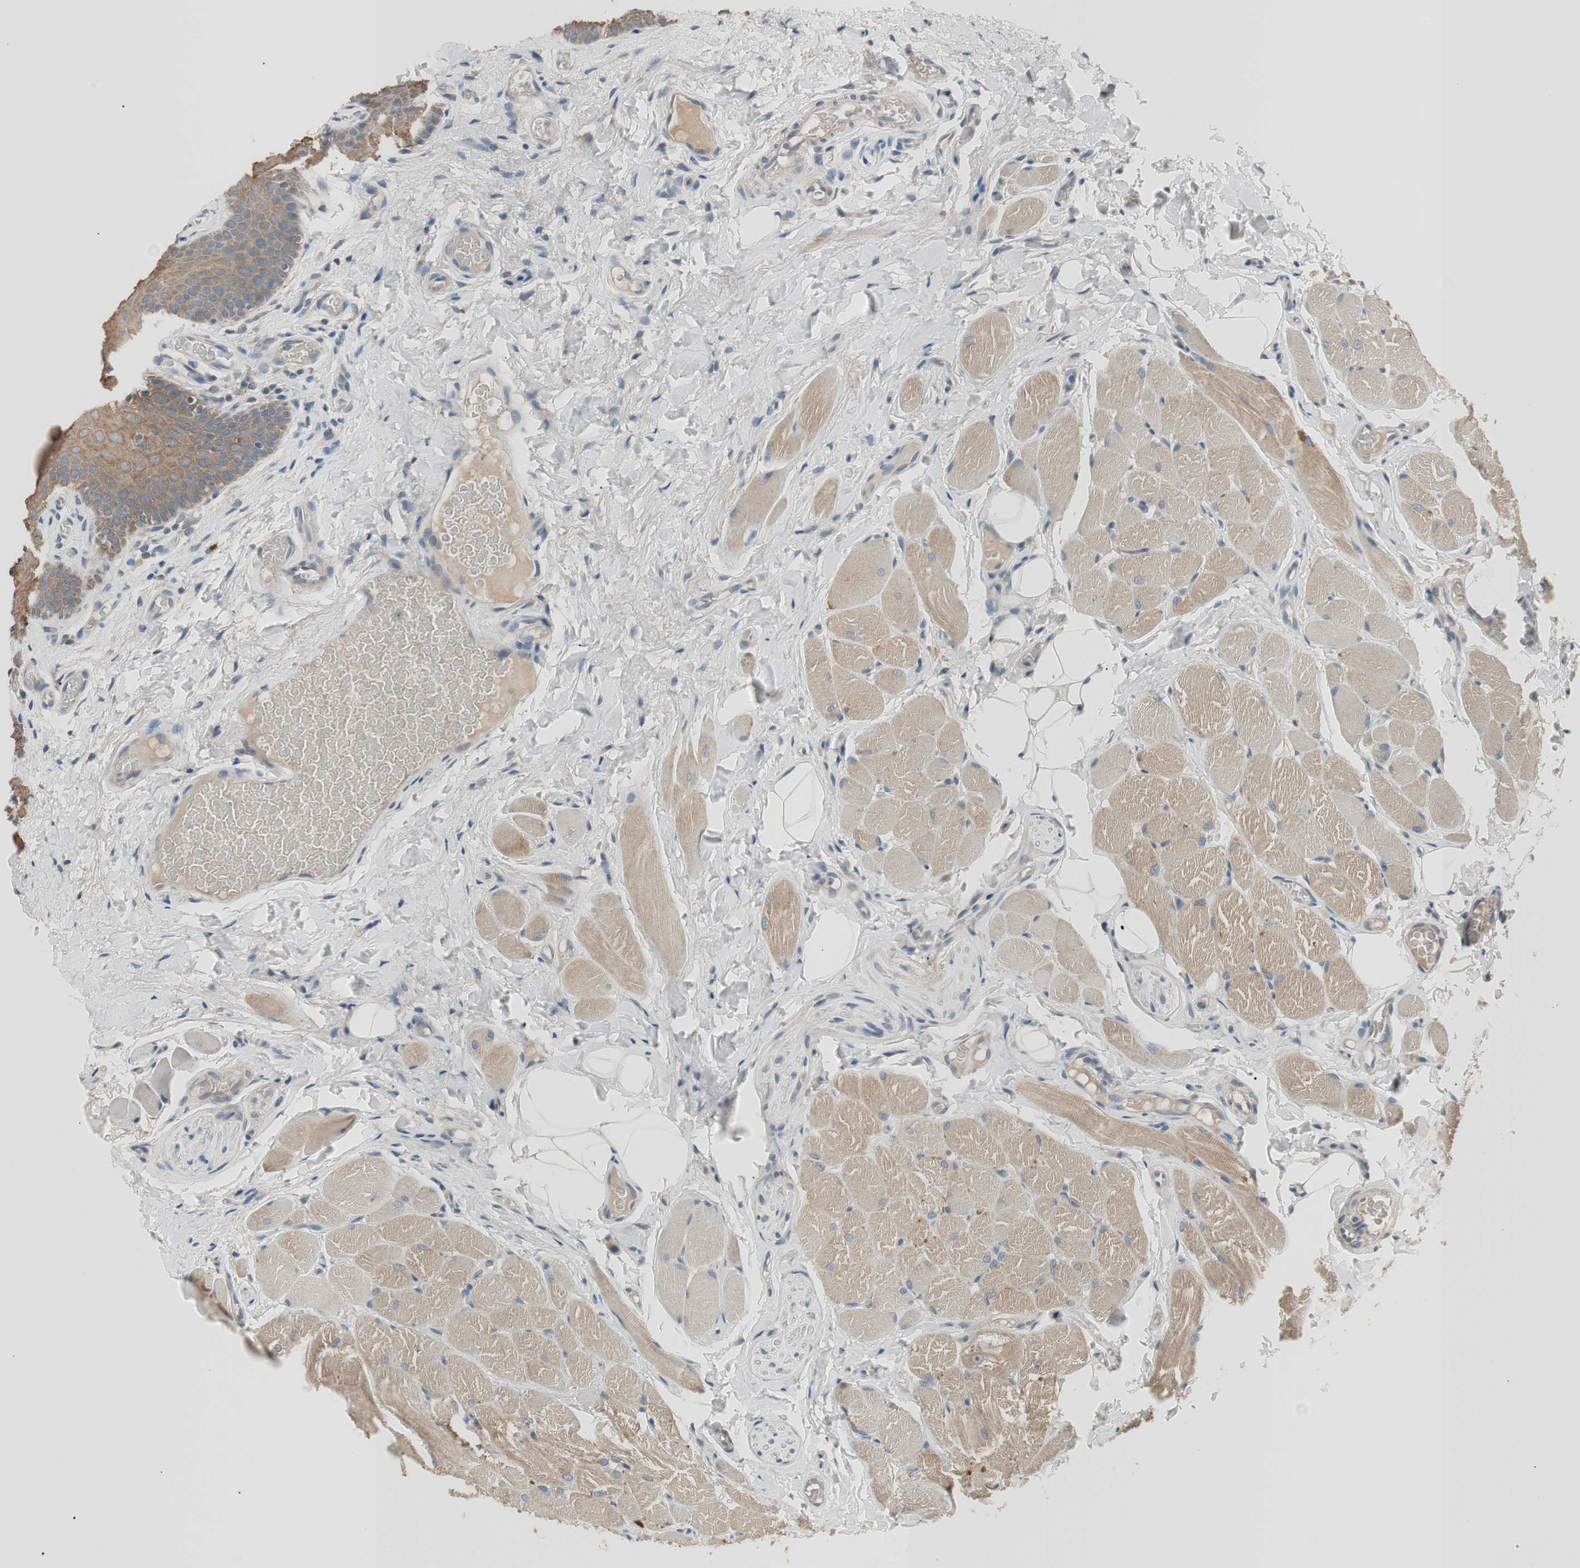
{"staining": {"intensity": "moderate", "quantity": ">75%", "location": "cytoplasmic/membranous"}, "tissue": "oral mucosa", "cell_type": "Squamous epithelial cells", "image_type": "normal", "snomed": [{"axis": "morphology", "description": "Normal tissue, NOS"}, {"axis": "topography", "description": "Oral tissue"}], "caption": "IHC photomicrograph of benign oral mucosa: human oral mucosa stained using immunohistochemistry displays medium levels of moderate protein expression localized specifically in the cytoplasmic/membranous of squamous epithelial cells, appearing as a cytoplasmic/membranous brown color.", "gene": "FADS2", "patient": {"sex": "male", "age": 54}}